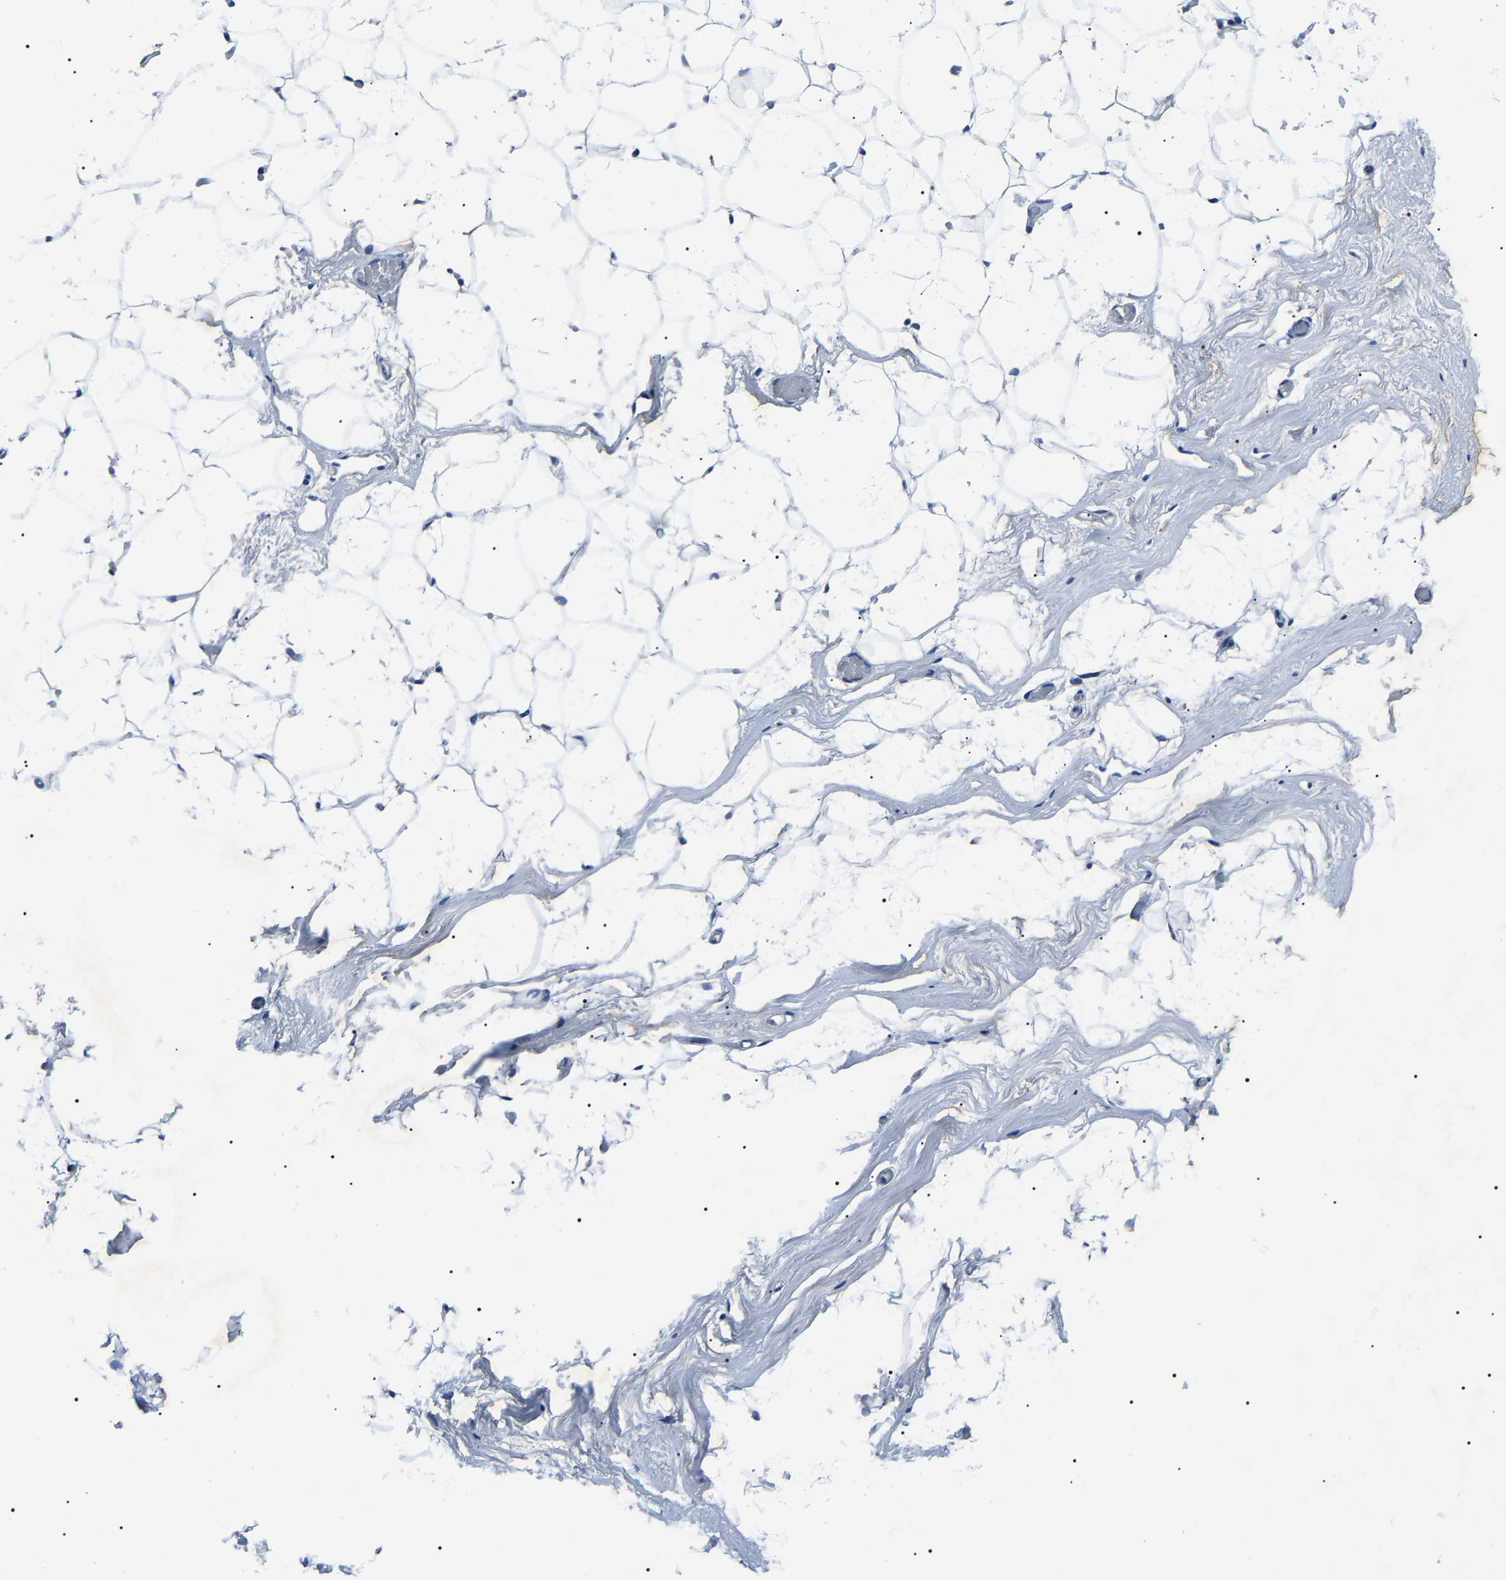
{"staining": {"intensity": "negative", "quantity": "none", "location": "none"}, "tissue": "adipose tissue", "cell_type": "Adipocytes", "image_type": "normal", "snomed": [{"axis": "morphology", "description": "Normal tissue, NOS"}, {"axis": "topography", "description": "Breast"}, {"axis": "topography", "description": "Soft tissue"}], "caption": "Adipocytes show no significant protein positivity in benign adipose tissue. Nuclei are stained in blue.", "gene": "KLK15", "patient": {"sex": "female", "age": 75}}